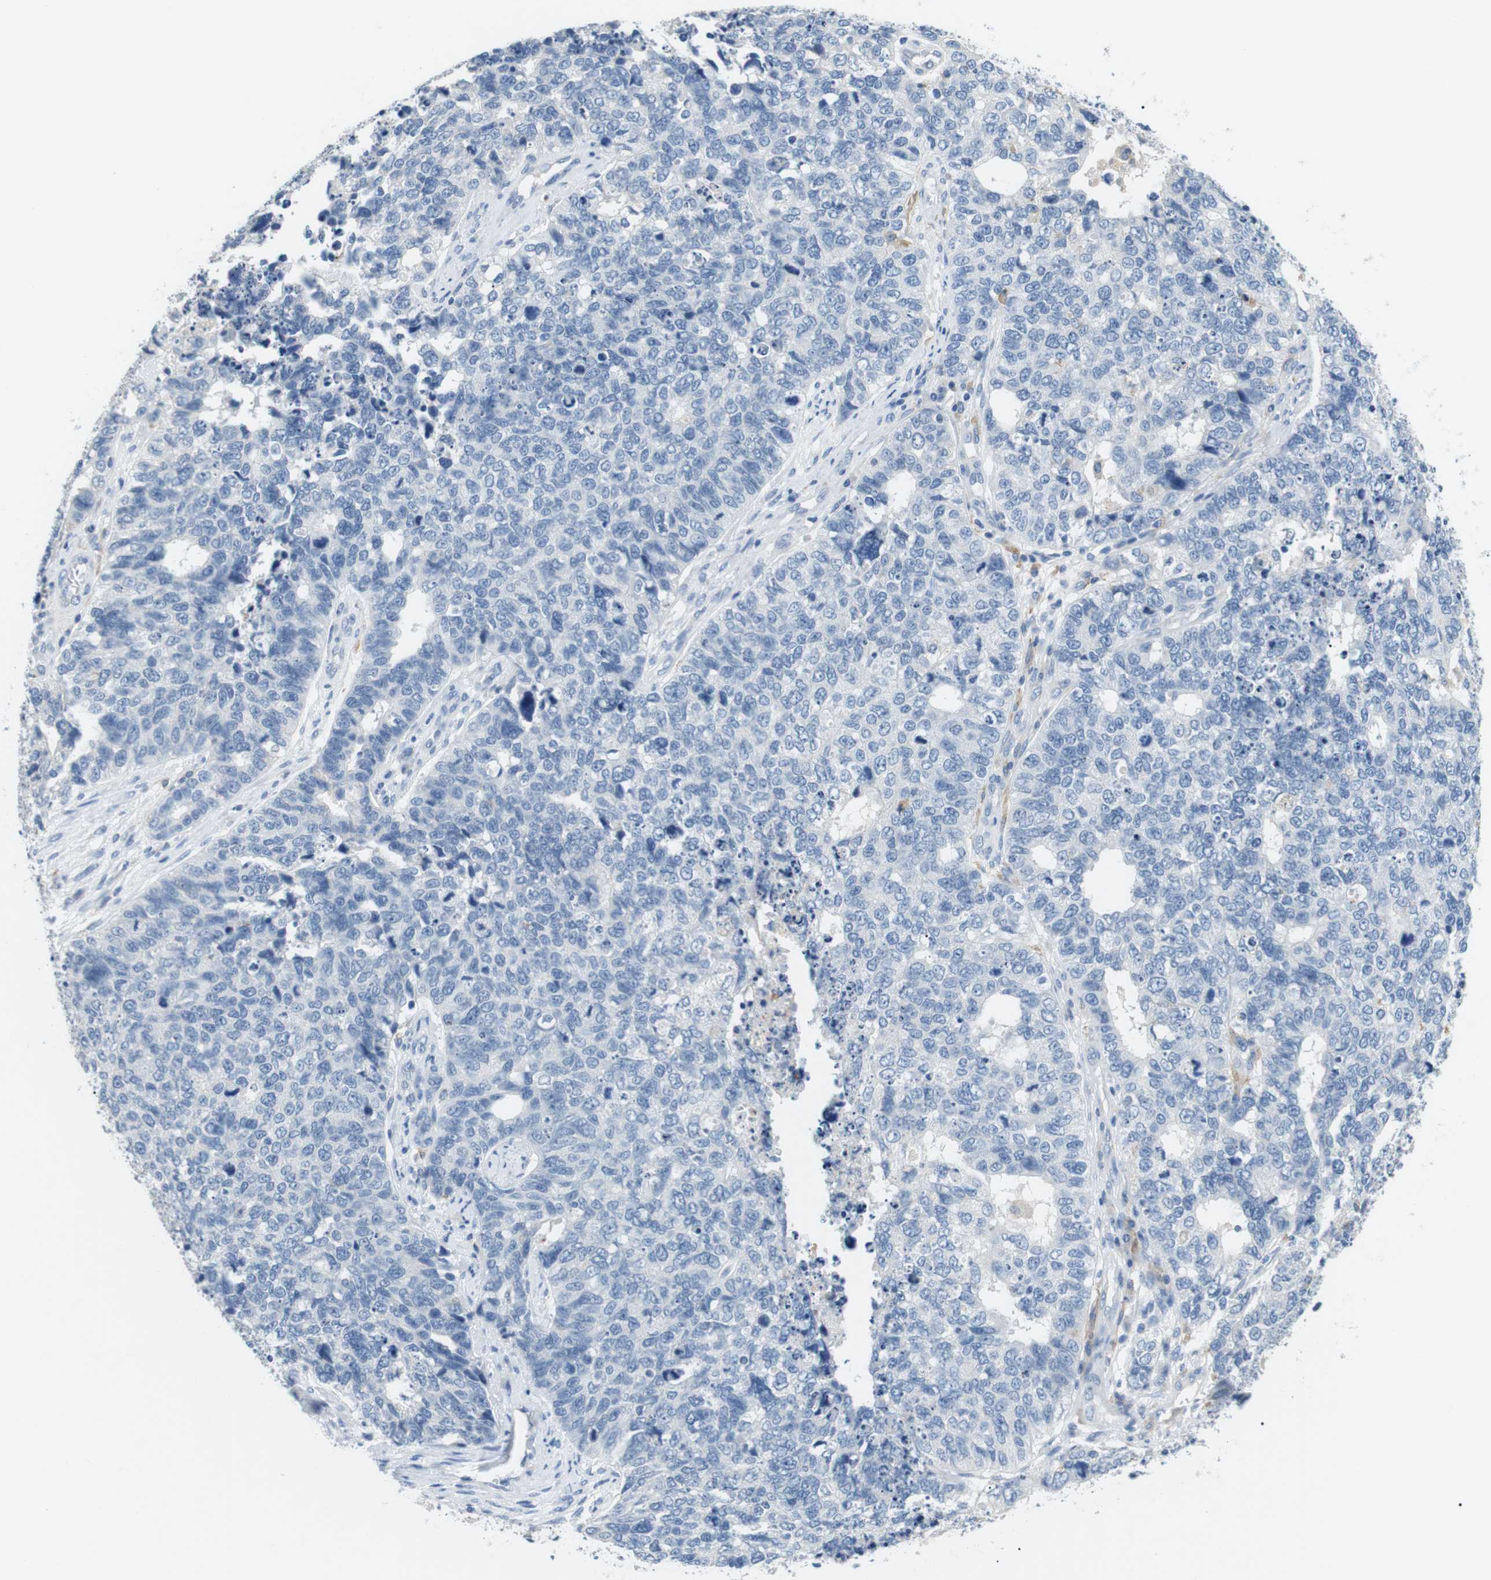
{"staining": {"intensity": "negative", "quantity": "none", "location": "none"}, "tissue": "cervical cancer", "cell_type": "Tumor cells", "image_type": "cancer", "snomed": [{"axis": "morphology", "description": "Squamous cell carcinoma, NOS"}, {"axis": "topography", "description": "Cervix"}], "caption": "Protein analysis of cervical cancer (squamous cell carcinoma) exhibits no significant positivity in tumor cells.", "gene": "FCGRT", "patient": {"sex": "female", "age": 63}}